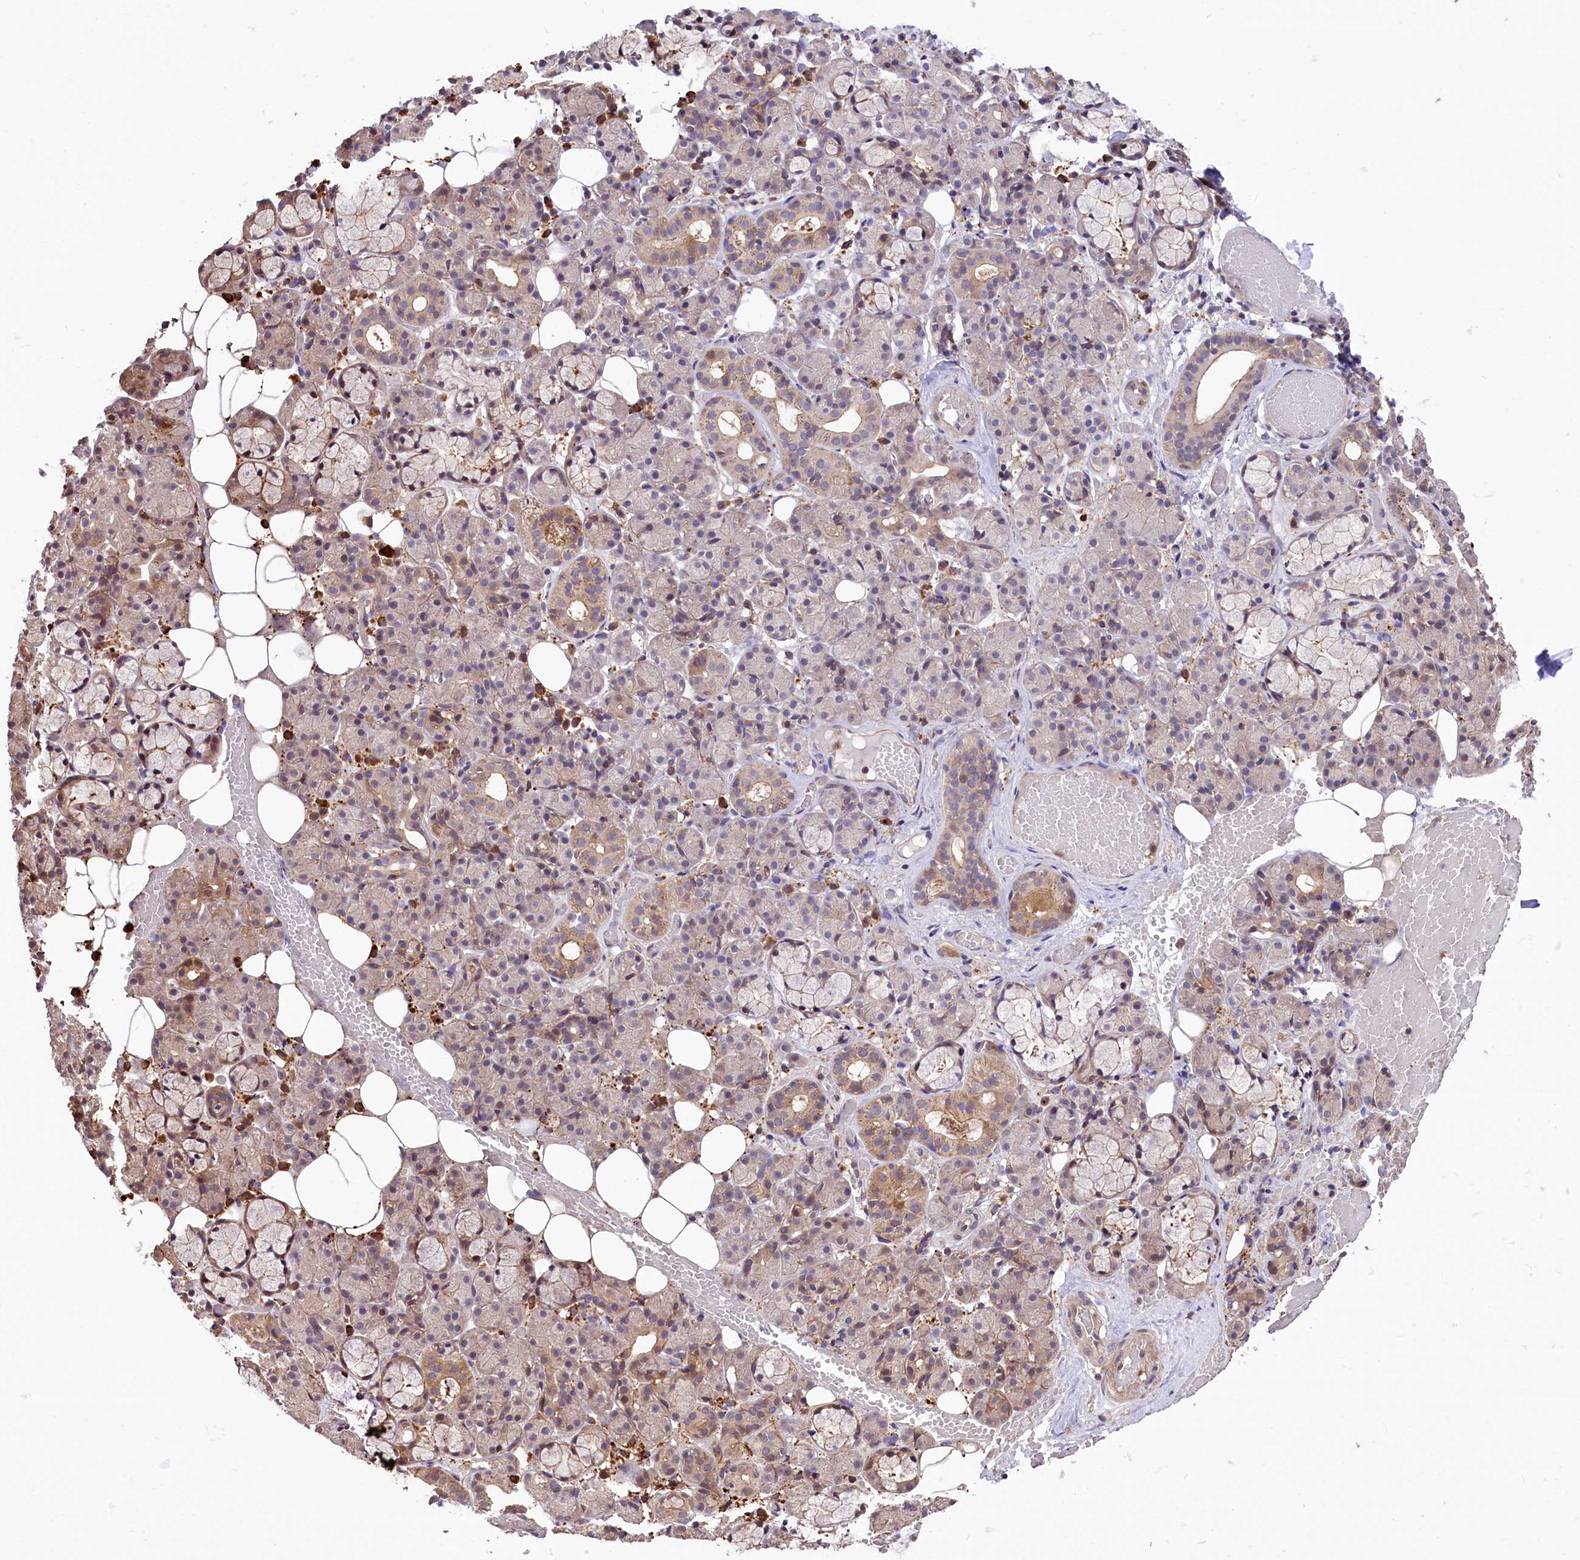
{"staining": {"intensity": "moderate", "quantity": "<25%", "location": "cytoplasmic/membranous,nuclear"}, "tissue": "salivary gland", "cell_type": "Glandular cells", "image_type": "normal", "snomed": [{"axis": "morphology", "description": "Normal tissue, NOS"}, {"axis": "topography", "description": "Salivary gland"}], "caption": "Immunohistochemical staining of normal salivary gland demonstrates <25% levels of moderate cytoplasmic/membranous,nuclear protein staining in approximately <25% of glandular cells.", "gene": "RIC8A", "patient": {"sex": "male", "age": 63}}